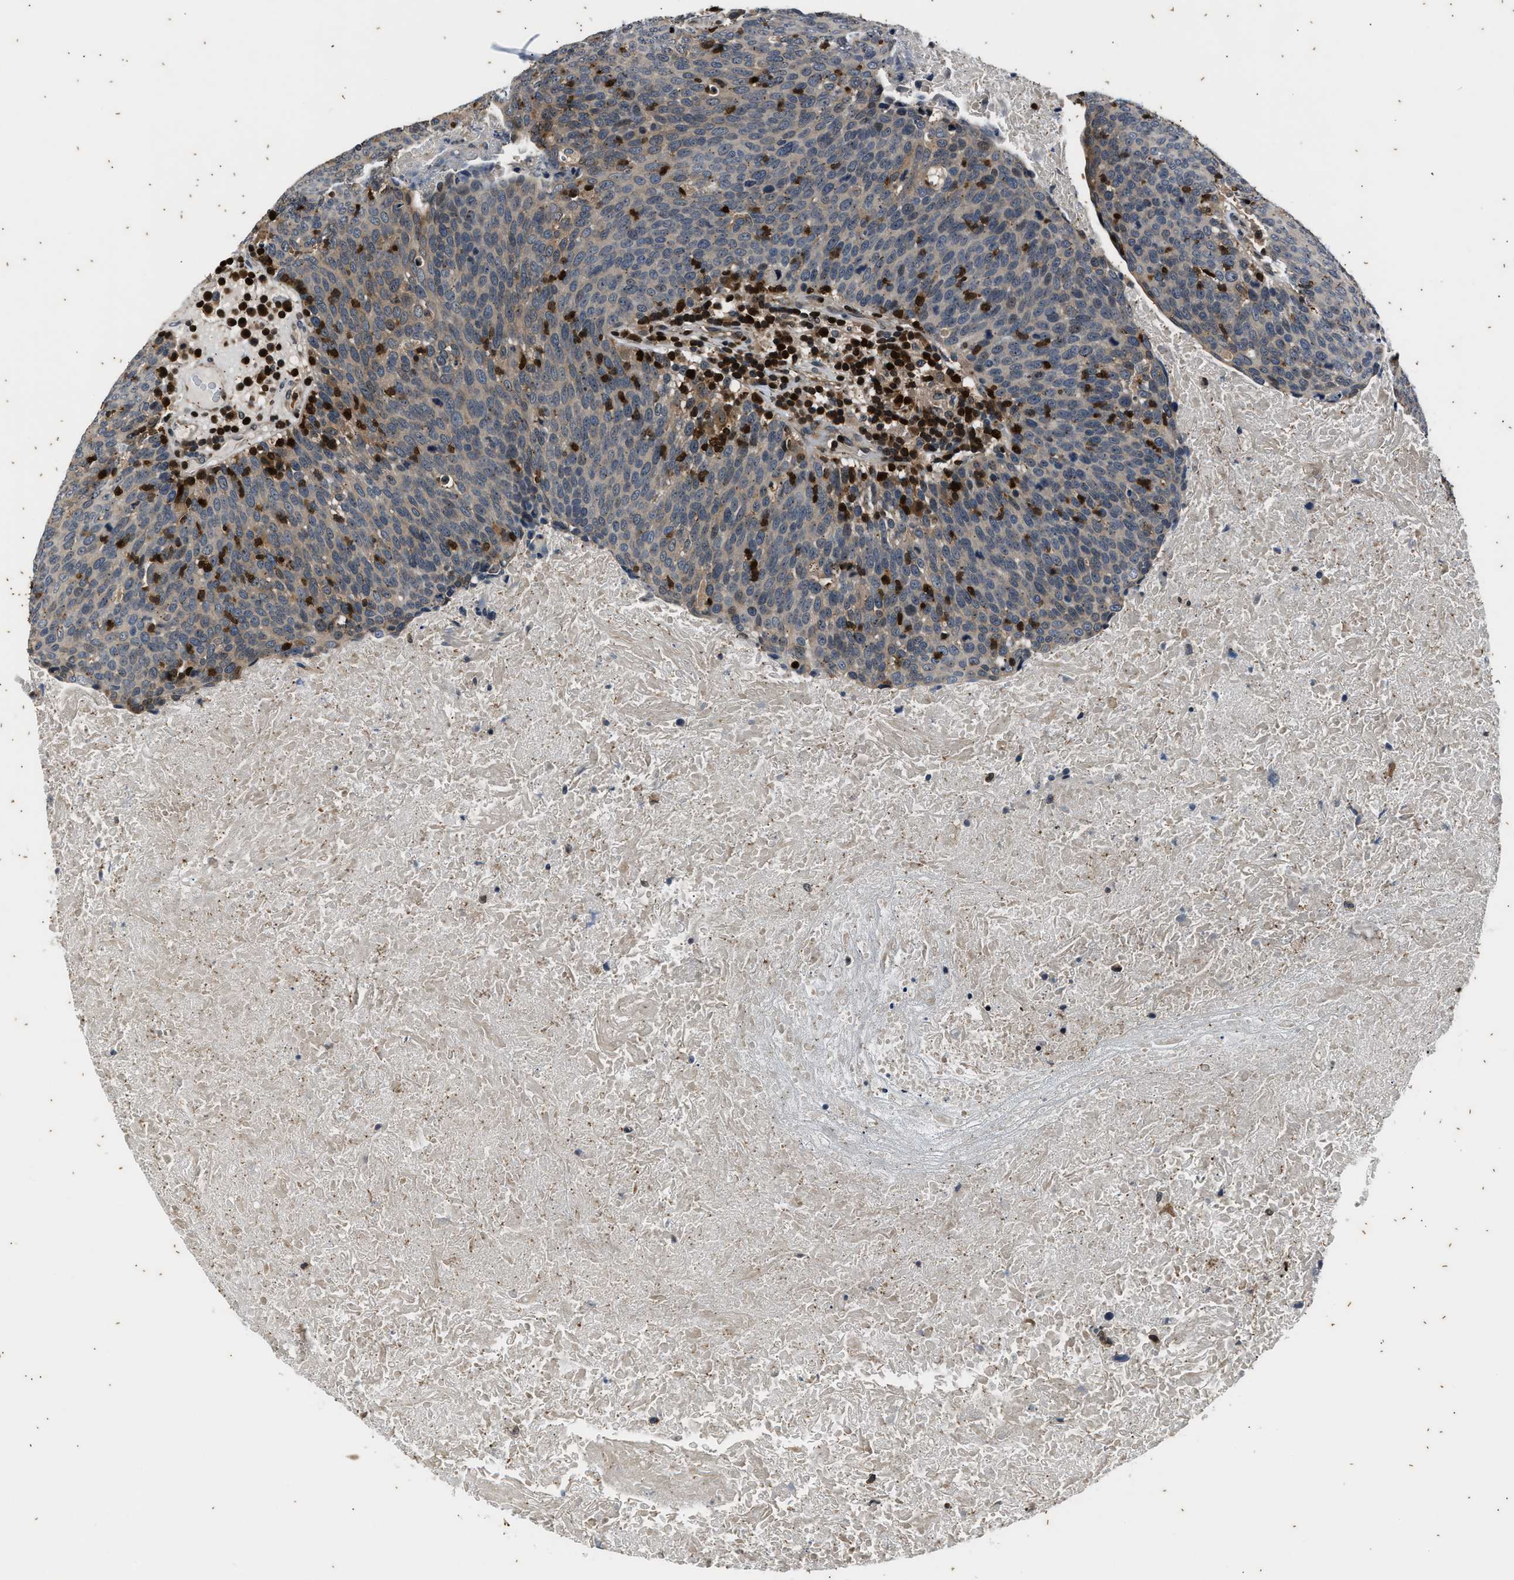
{"staining": {"intensity": "negative", "quantity": "none", "location": "none"}, "tissue": "head and neck cancer", "cell_type": "Tumor cells", "image_type": "cancer", "snomed": [{"axis": "morphology", "description": "Squamous cell carcinoma, NOS"}, {"axis": "morphology", "description": "Squamous cell carcinoma, metastatic, NOS"}, {"axis": "topography", "description": "Lymph node"}, {"axis": "topography", "description": "Head-Neck"}], "caption": "High magnification brightfield microscopy of head and neck cancer stained with DAB (brown) and counterstained with hematoxylin (blue): tumor cells show no significant staining.", "gene": "PTPN7", "patient": {"sex": "male", "age": 62}}